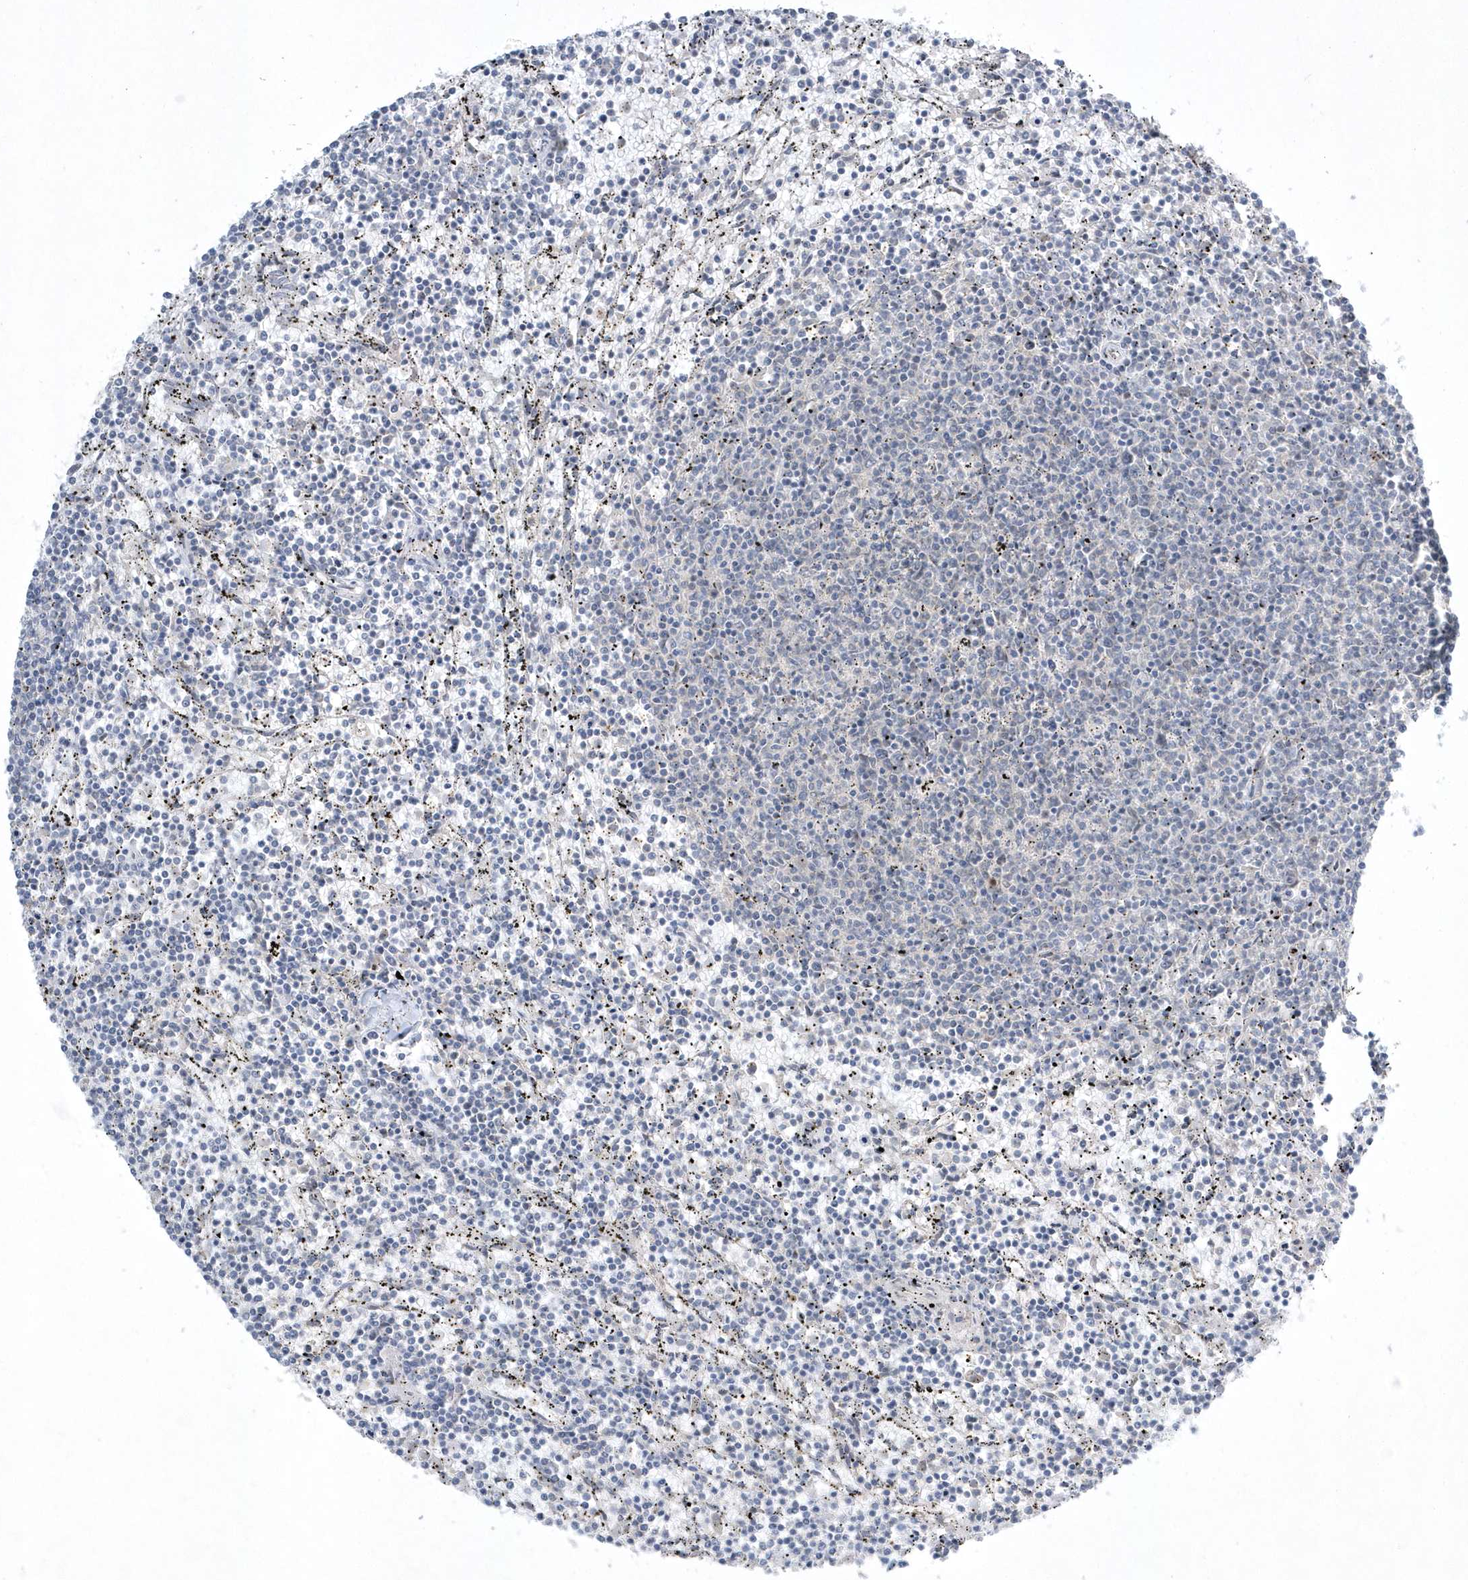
{"staining": {"intensity": "negative", "quantity": "none", "location": "none"}, "tissue": "lymphoma", "cell_type": "Tumor cells", "image_type": "cancer", "snomed": [{"axis": "morphology", "description": "Malignant lymphoma, non-Hodgkin's type, Low grade"}, {"axis": "topography", "description": "Spleen"}], "caption": "The image shows no staining of tumor cells in lymphoma. (Stains: DAB immunohistochemistry (IHC) with hematoxylin counter stain, Microscopy: brightfield microscopy at high magnification).", "gene": "ZC3H12D", "patient": {"sex": "female", "age": 50}}